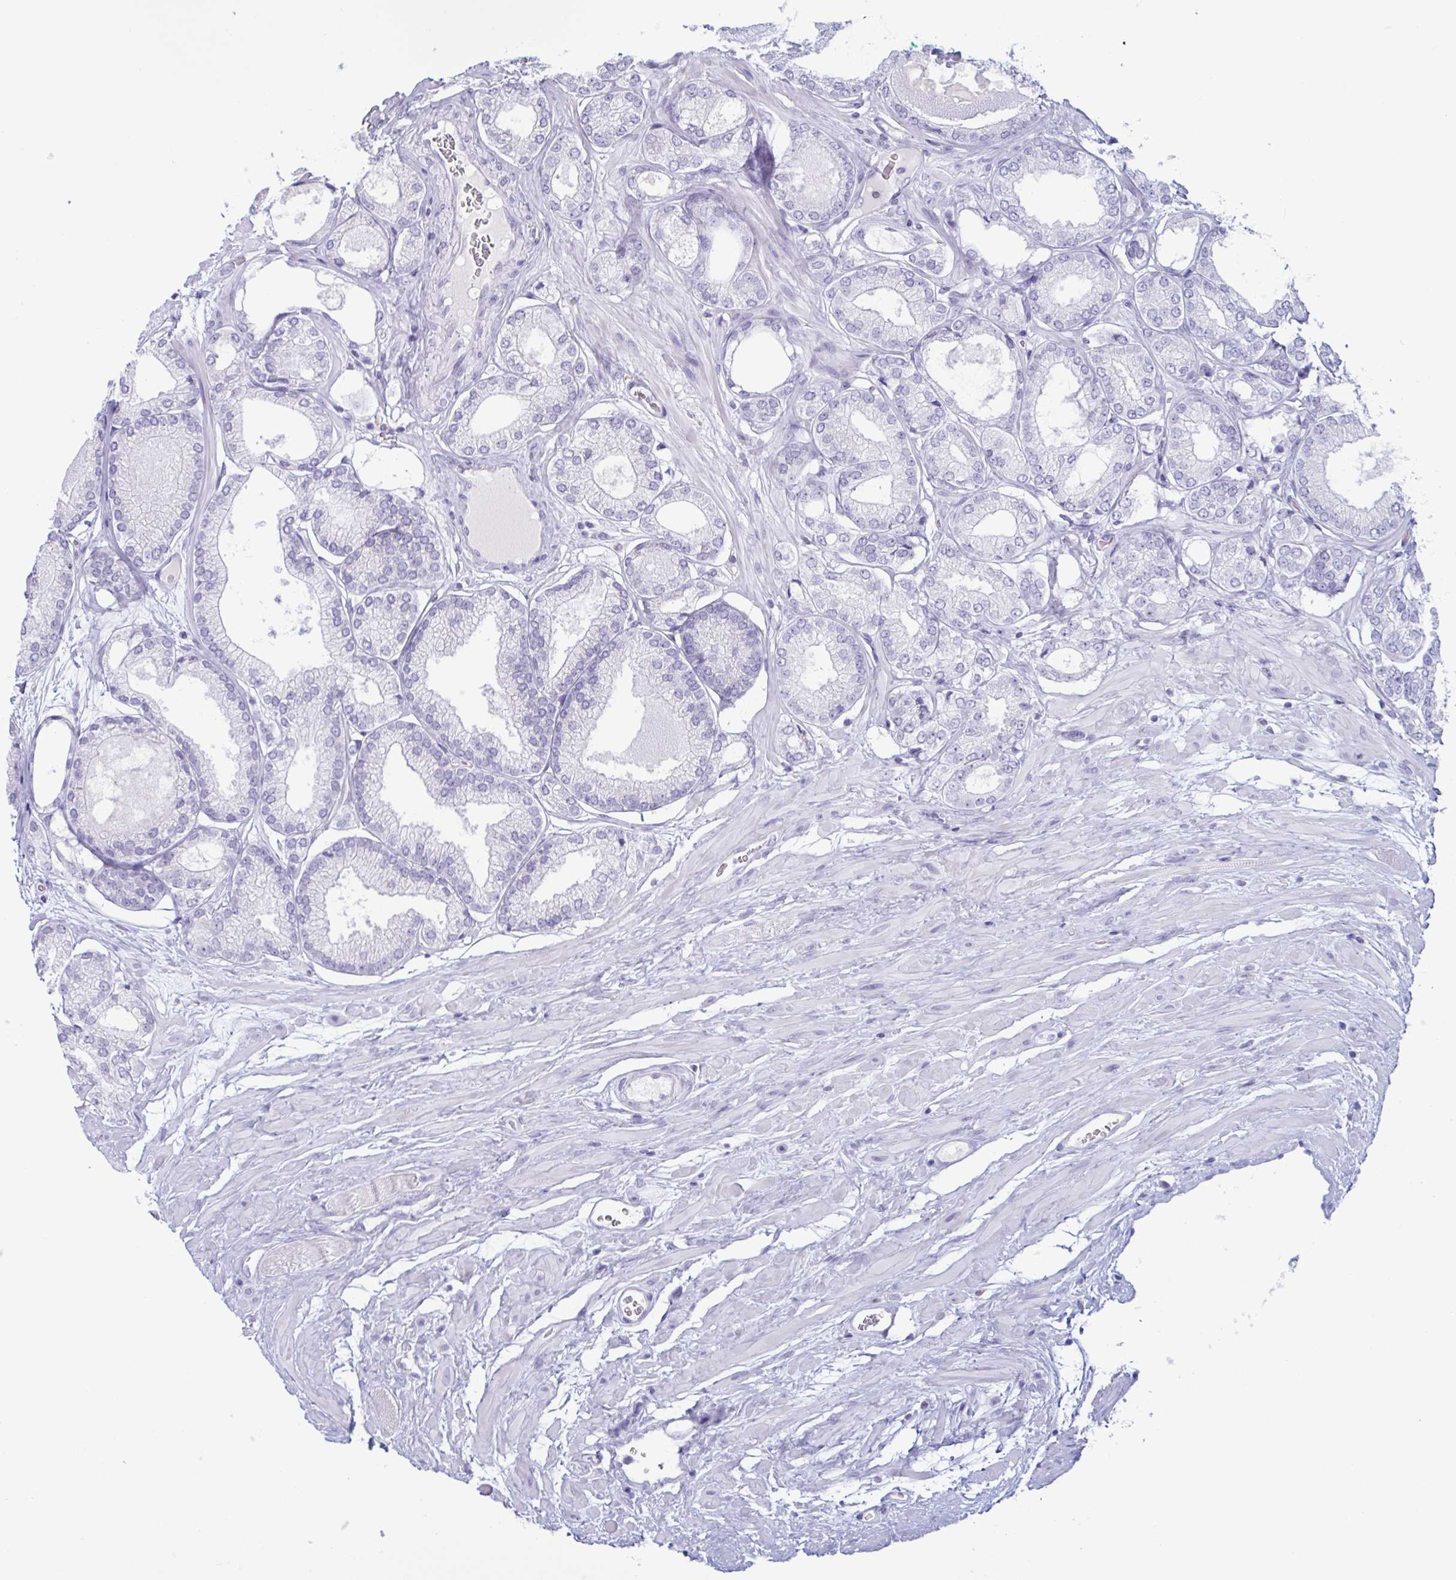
{"staining": {"intensity": "negative", "quantity": "none", "location": "none"}, "tissue": "prostate cancer", "cell_type": "Tumor cells", "image_type": "cancer", "snomed": [{"axis": "morphology", "description": "Adenocarcinoma, High grade"}, {"axis": "topography", "description": "Prostate"}], "caption": "The image shows no staining of tumor cells in prostate high-grade adenocarcinoma.", "gene": "XCL1", "patient": {"sex": "male", "age": 68}}